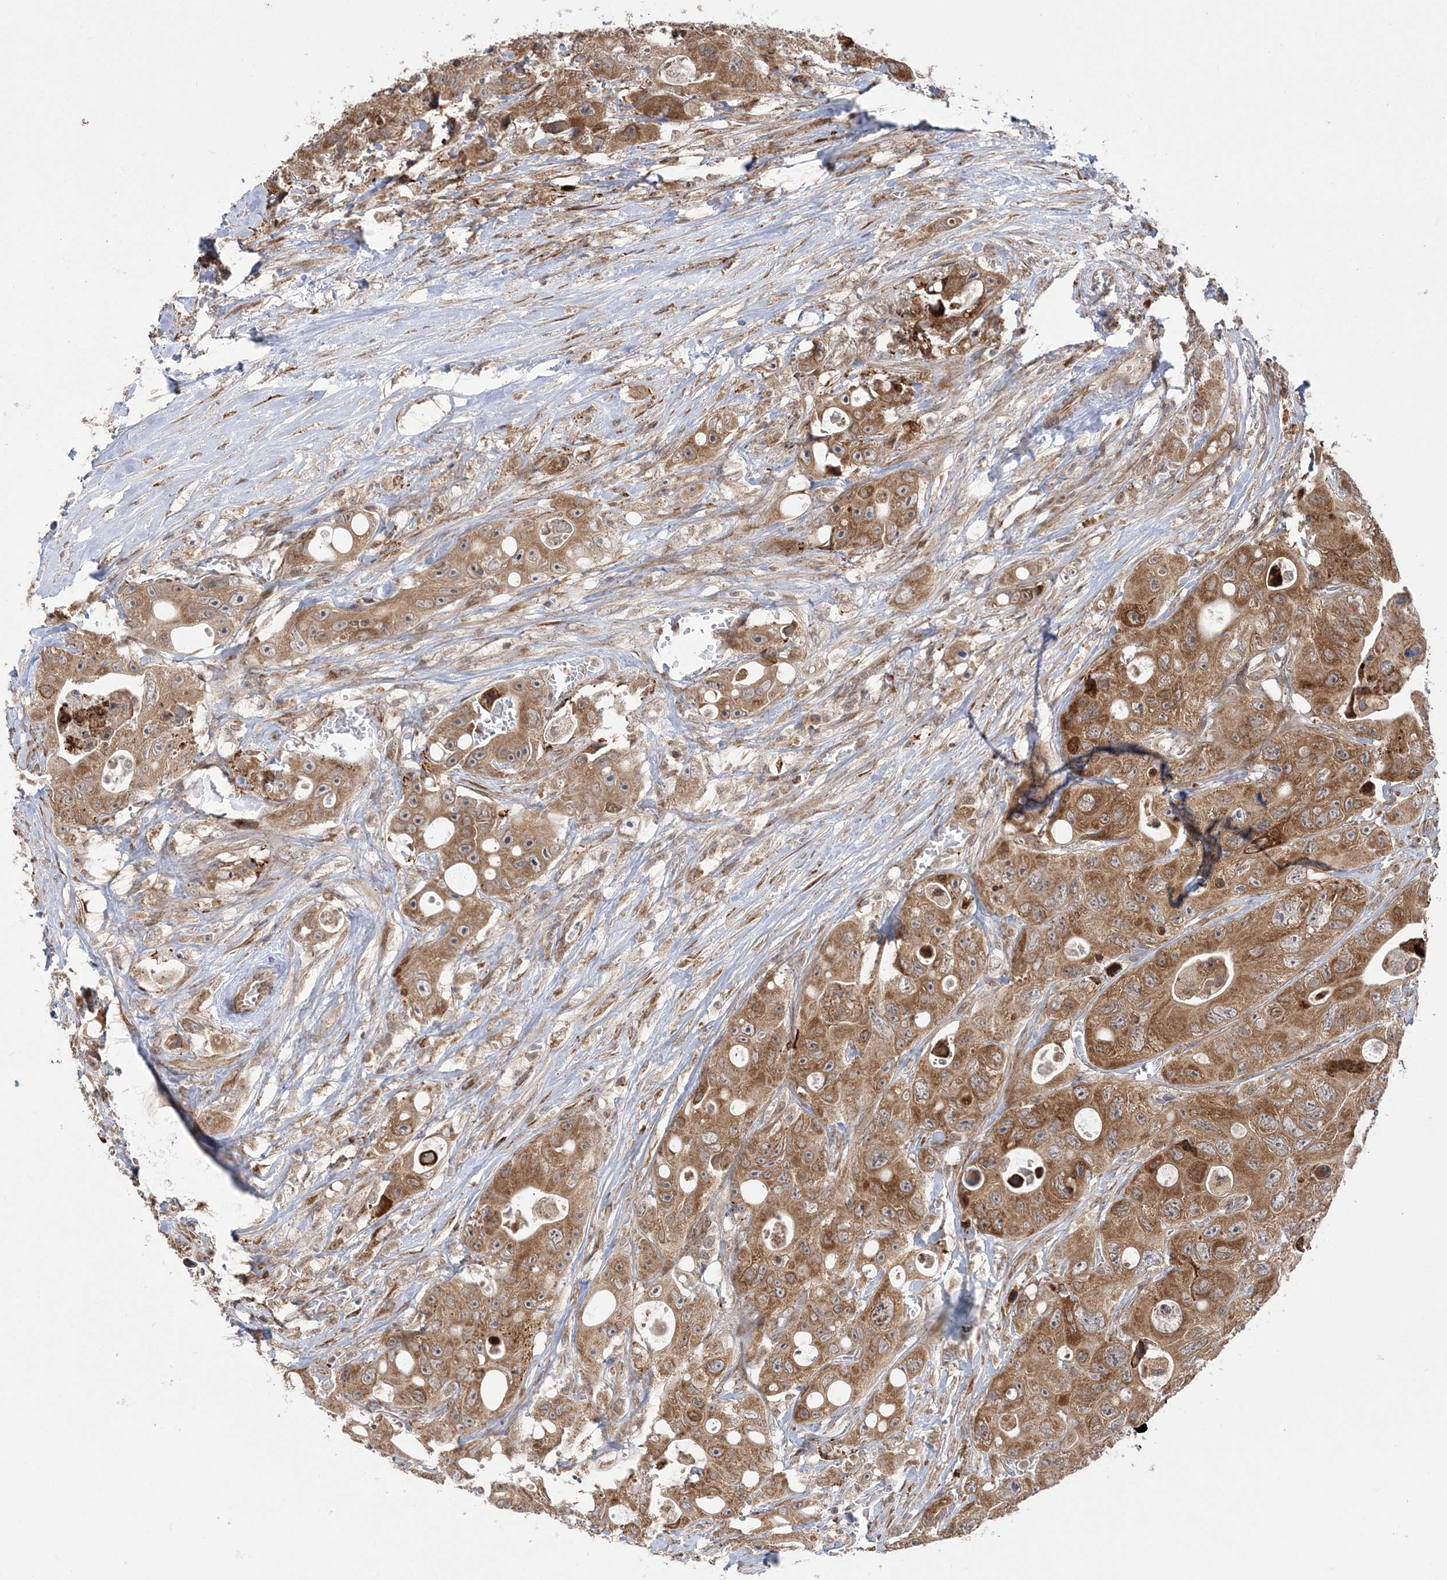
{"staining": {"intensity": "moderate", "quantity": ">75%", "location": "cytoplasmic/membranous"}, "tissue": "colorectal cancer", "cell_type": "Tumor cells", "image_type": "cancer", "snomed": [{"axis": "morphology", "description": "Adenocarcinoma, NOS"}, {"axis": "topography", "description": "Colon"}], "caption": "Colorectal cancer (adenocarcinoma) tissue displays moderate cytoplasmic/membranous positivity in about >75% of tumor cells", "gene": "MRPL47", "patient": {"sex": "female", "age": 46}}